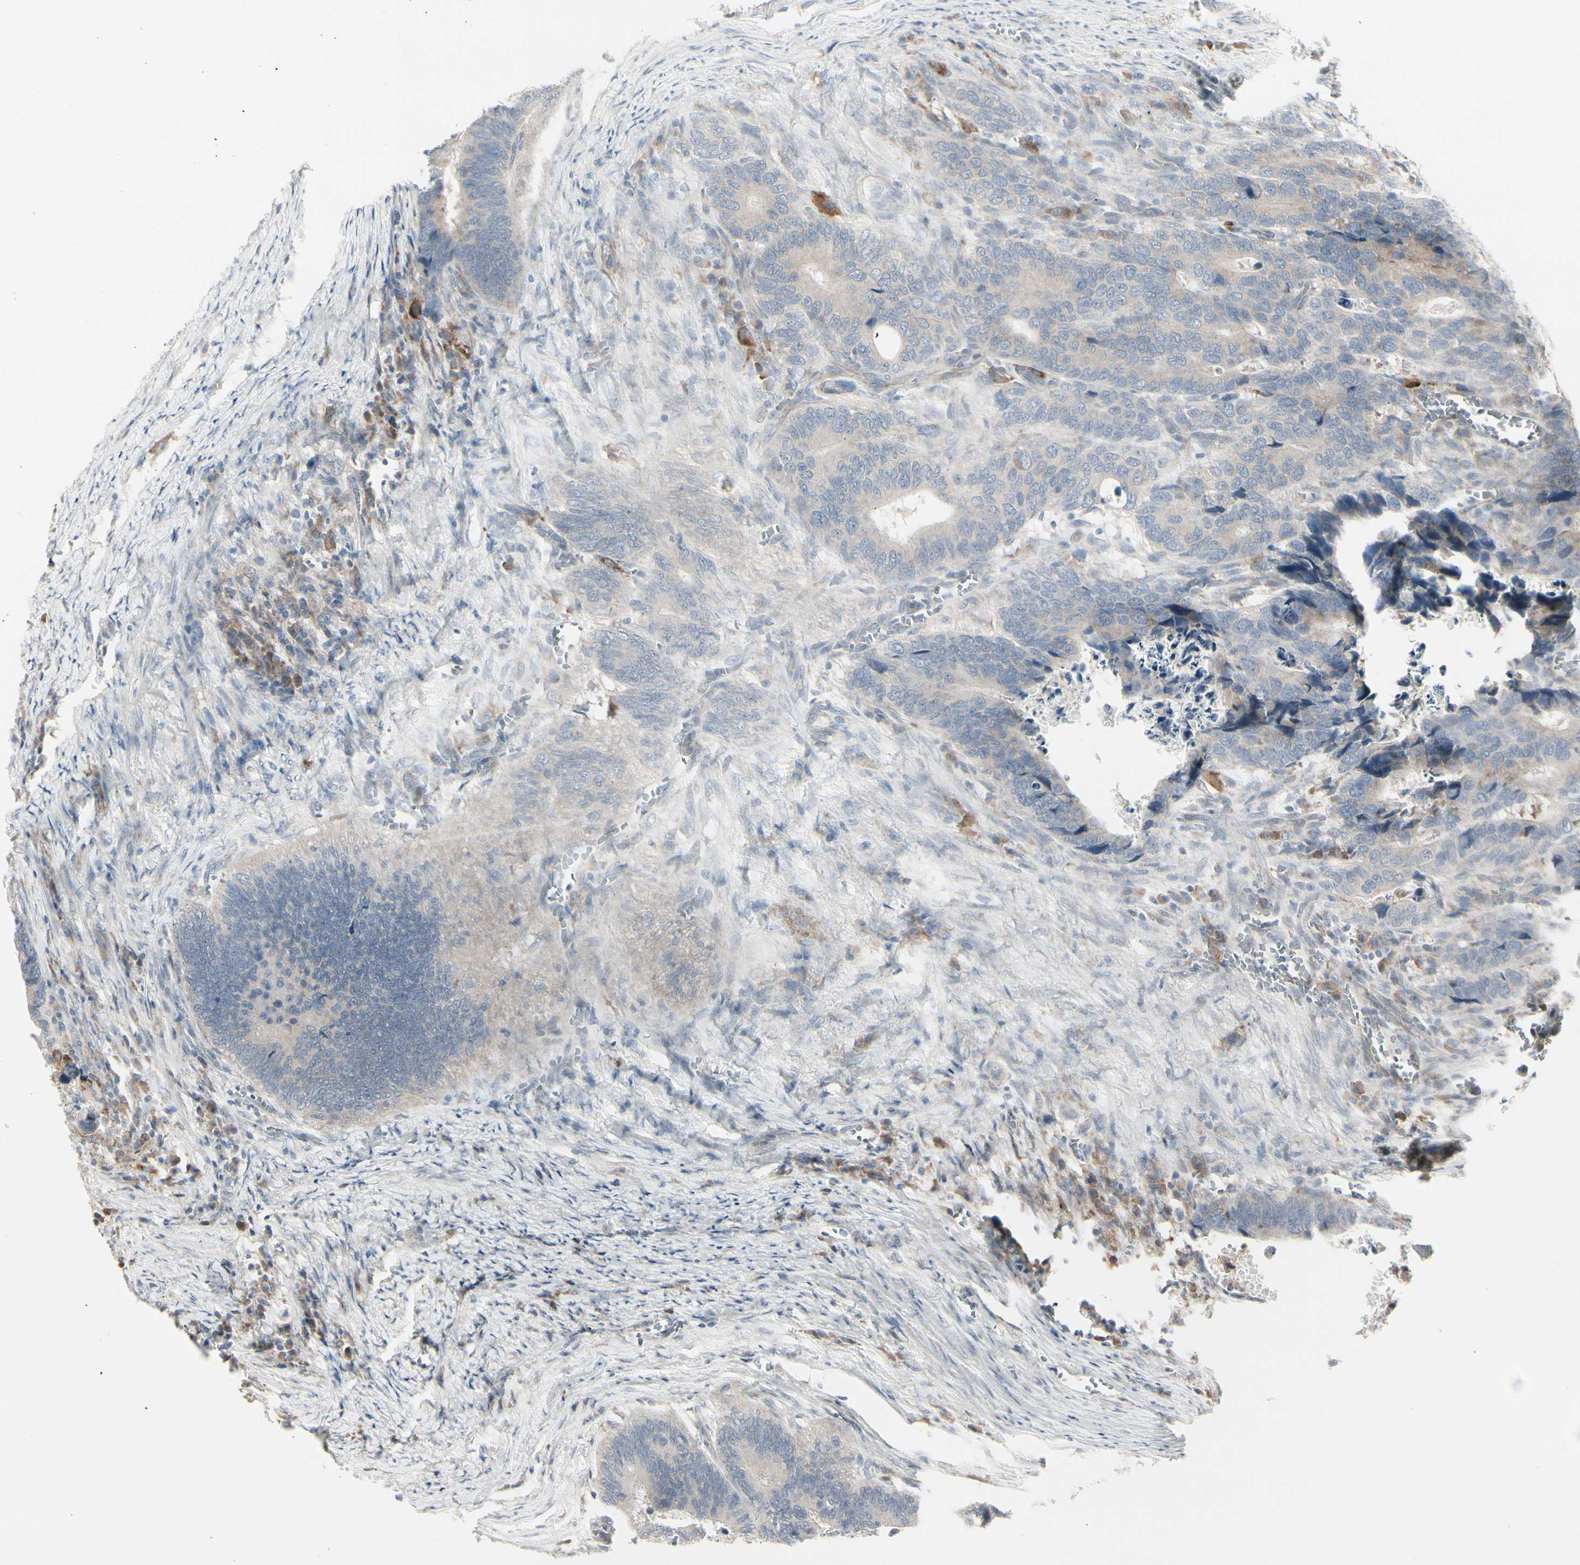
{"staining": {"intensity": "weak", "quantity": "<25%", "location": "cytoplasmic/membranous"}, "tissue": "colorectal cancer", "cell_type": "Tumor cells", "image_type": "cancer", "snomed": [{"axis": "morphology", "description": "Adenocarcinoma, NOS"}, {"axis": "topography", "description": "Colon"}], "caption": "An immunohistochemistry (IHC) micrograph of adenocarcinoma (colorectal) is shown. There is no staining in tumor cells of adenocarcinoma (colorectal).", "gene": "GRN", "patient": {"sex": "male", "age": 72}}